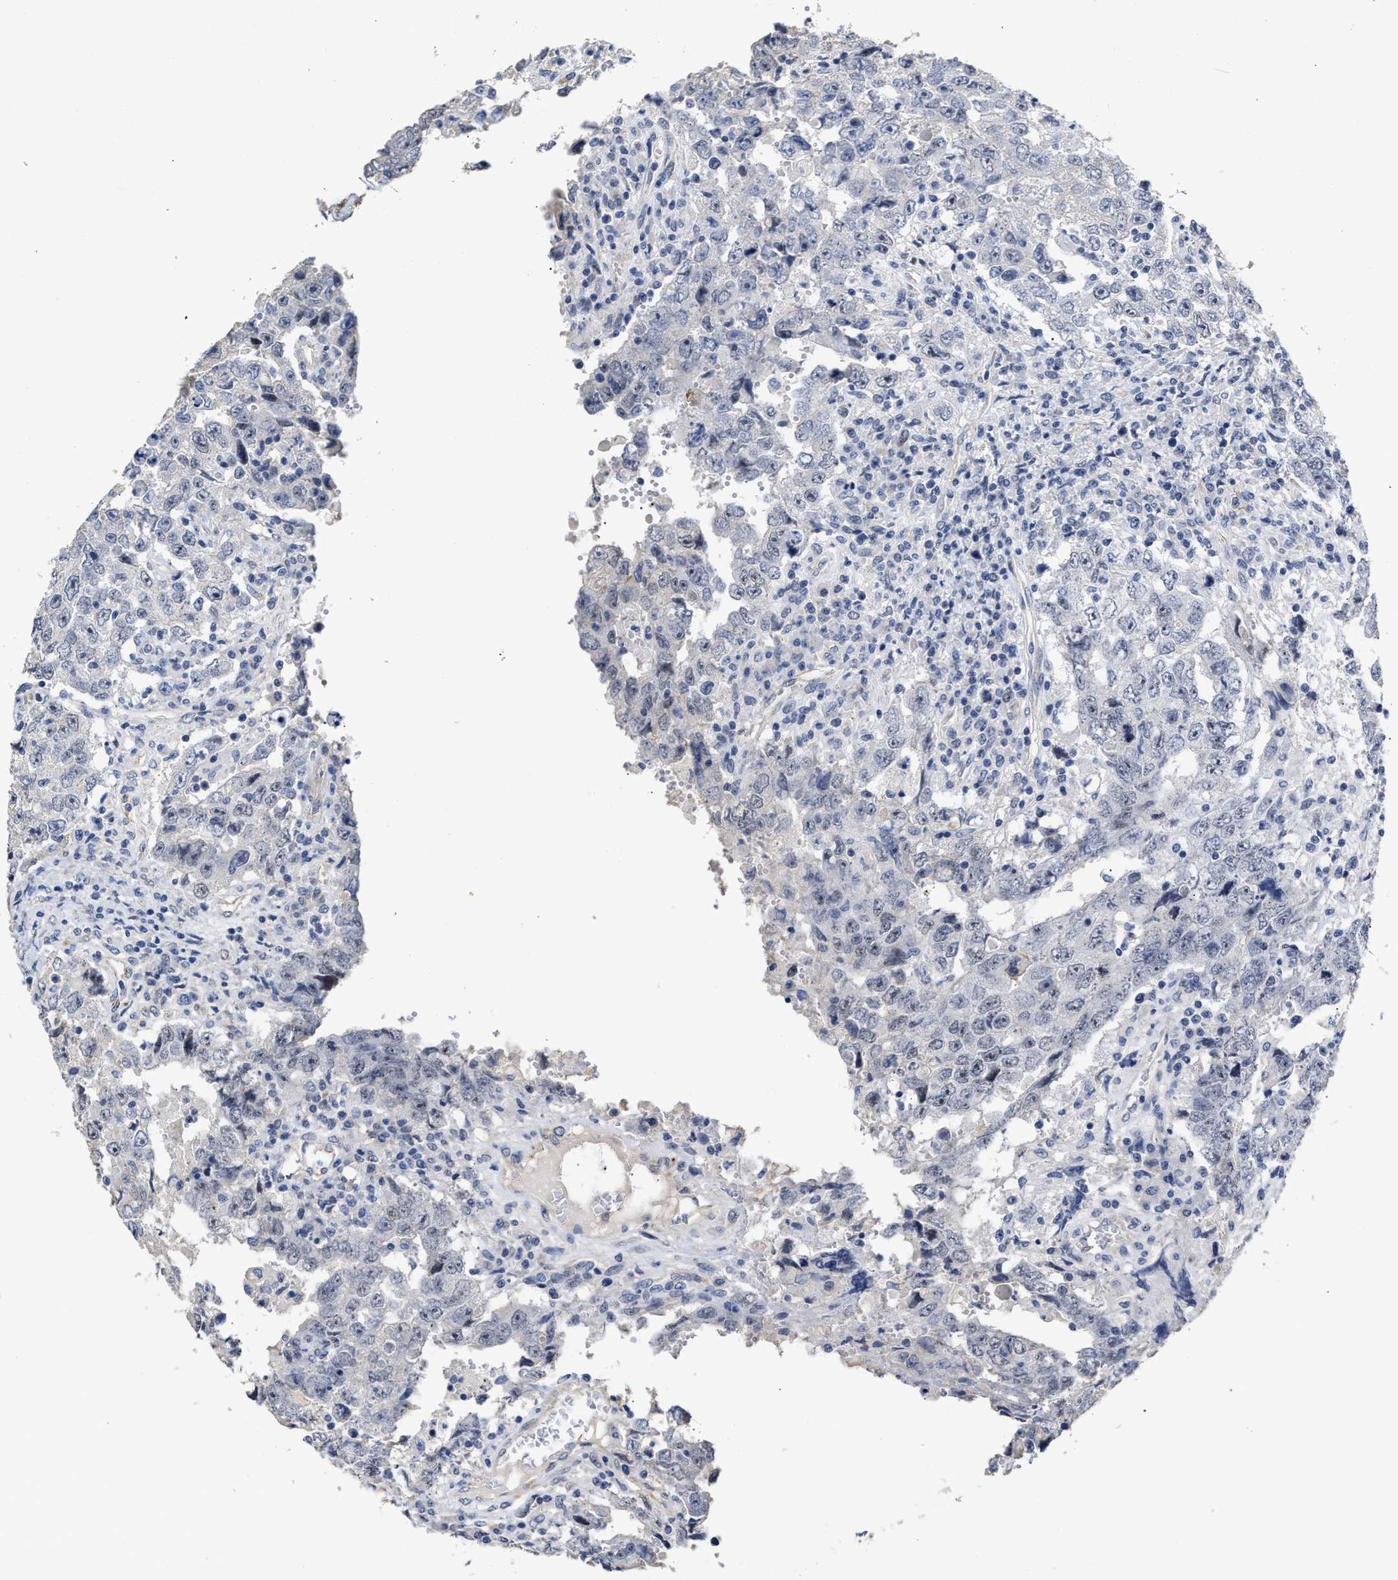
{"staining": {"intensity": "weak", "quantity": "<25%", "location": "nuclear"}, "tissue": "testis cancer", "cell_type": "Tumor cells", "image_type": "cancer", "snomed": [{"axis": "morphology", "description": "Carcinoma, Embryonal, NOS"}, {"axis": "topography", "description": "Testis"}], "caption": "Testis embryonal carcinoma stained for a protein using immunohistochemistry (IHC) exhibits no staining tumor cells.", "gene": "AHNAK2", "patient": {"sex": "male", "age": 26}}